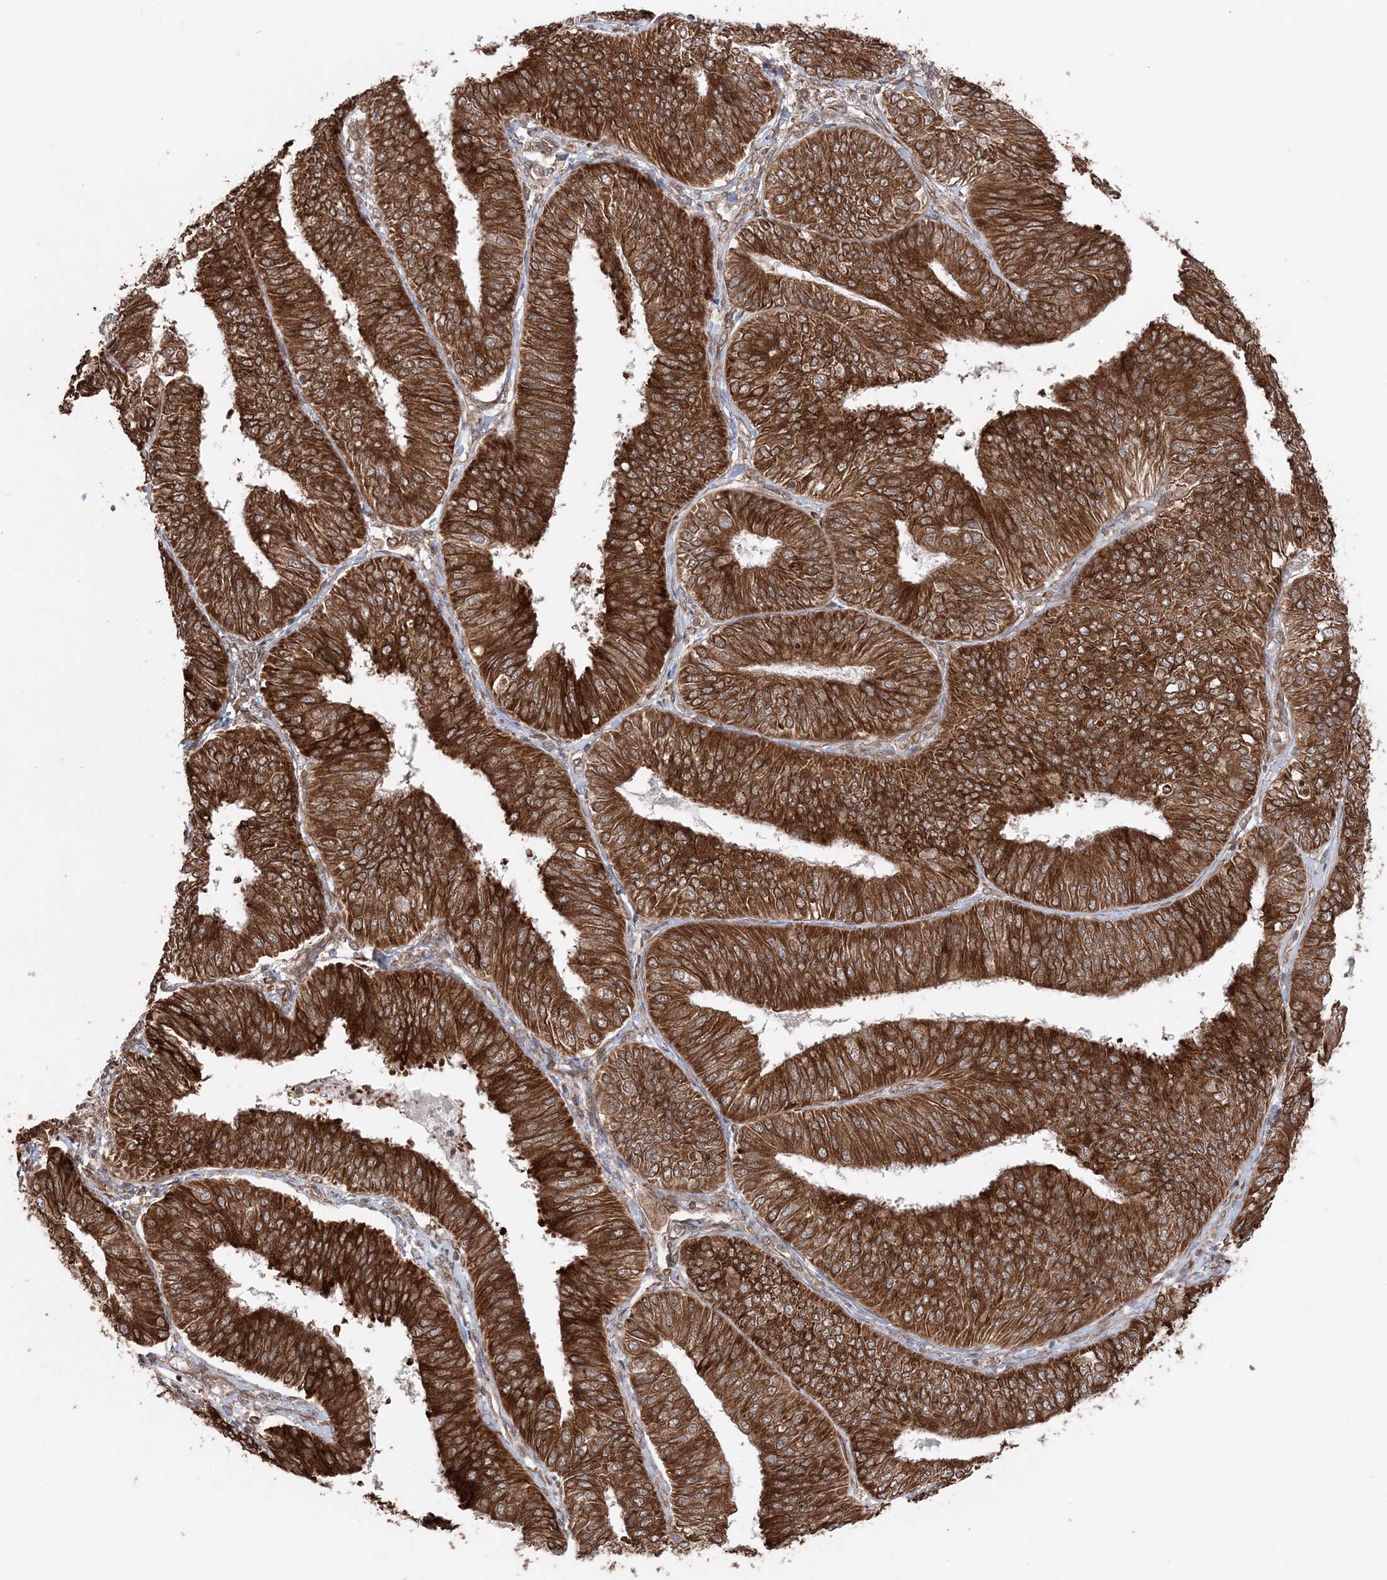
{"staining": {"intensity": "strong", "quantity": ">75%", "location": "cytoplasmic/membranous"}, "tissue": "endometrial cancer", "cell_type": "Tumor cells", "image_type": "cancer", "snomed": [{"axis": "morphology", "description": "Adenocarcinoma, NOS"}, {"axis": "topography", "description": "Endometrium"}], "caption": "The image reveals a brown stain indicating the presence of a protein in the cytoplasmic/membranous of tumor cells in endometrial adenocarcinoma. (brown staining indicates protein expression, while blue staining denotes nuclei).", "gene": "TMED10", "patient": {"sex": "female", "age": 58}}